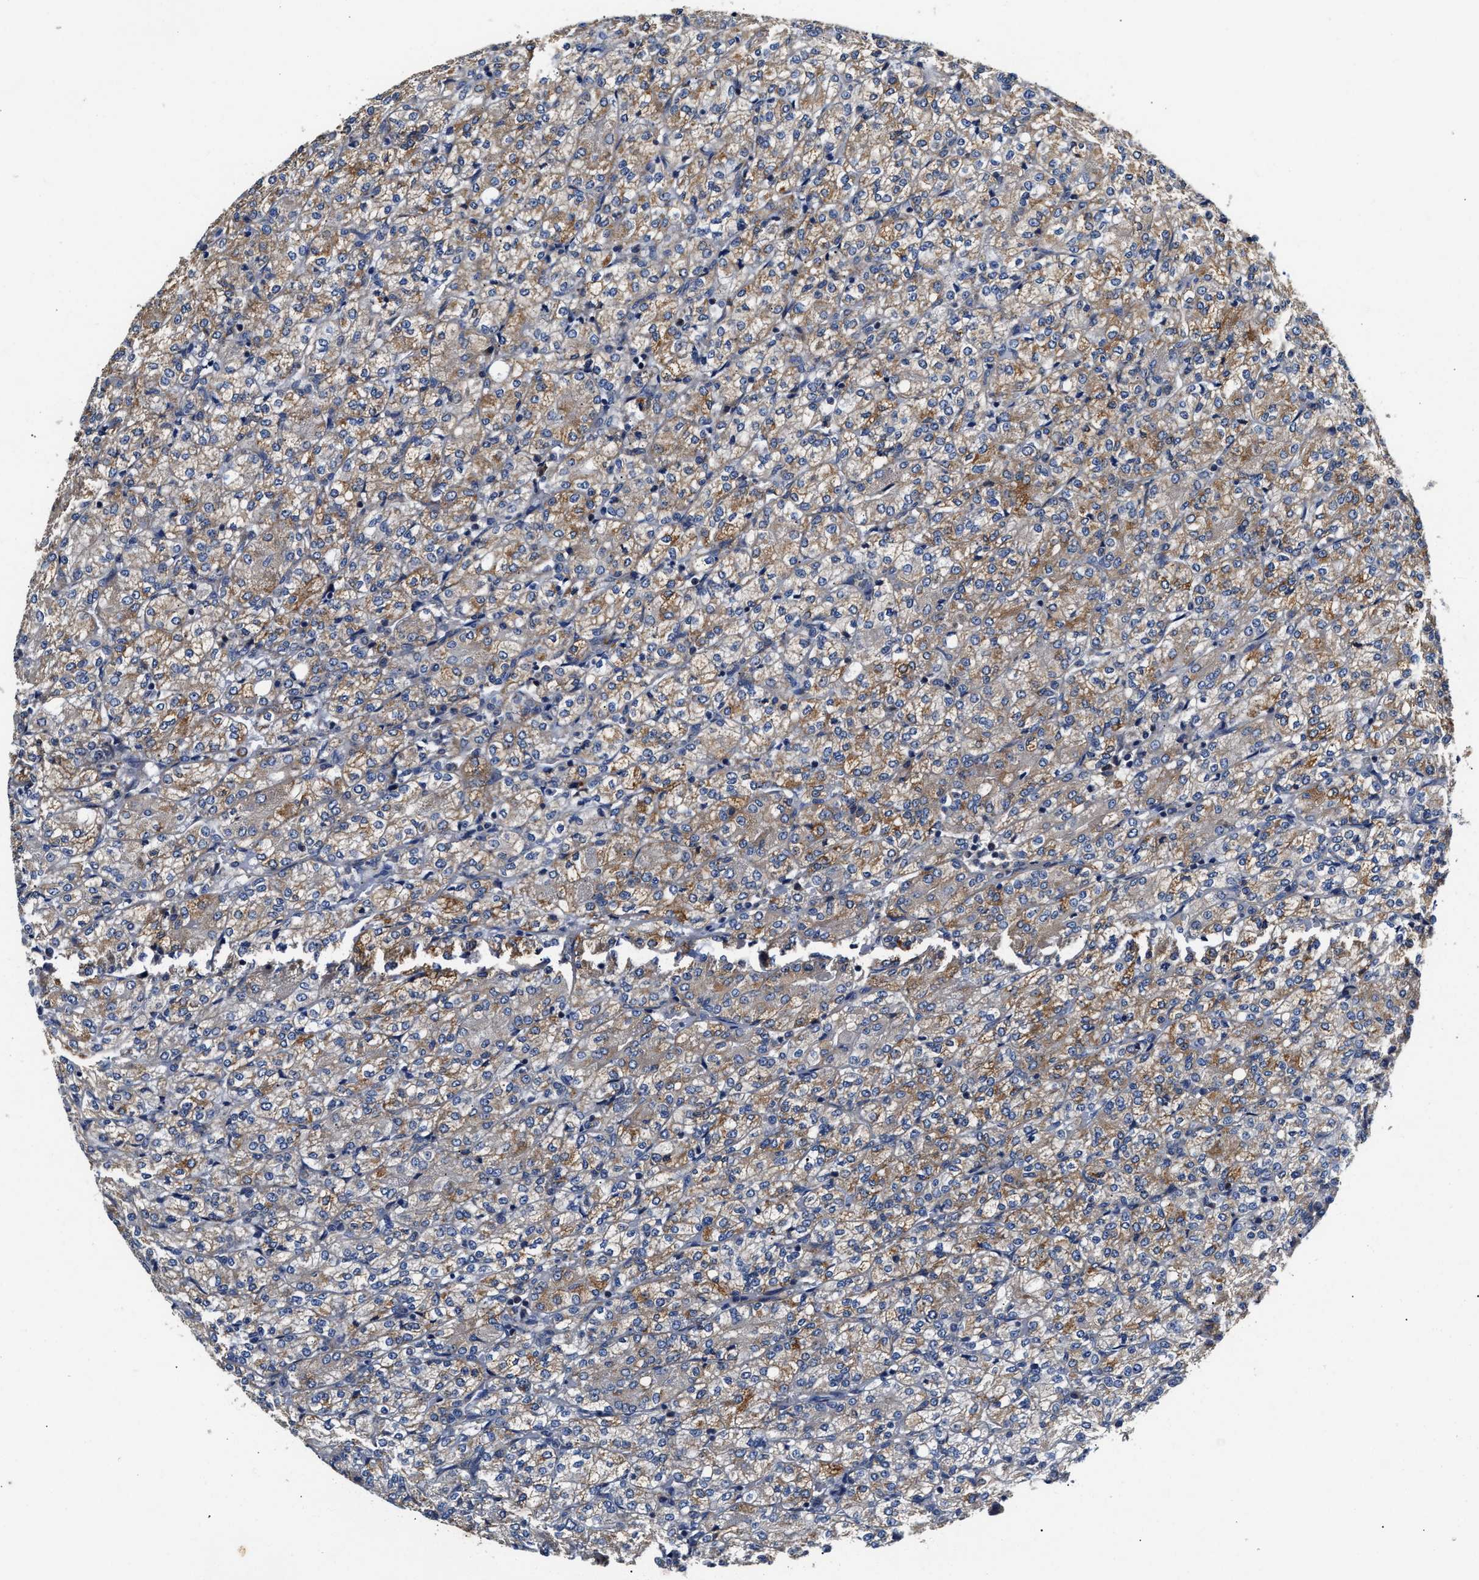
{"staining": {"intensity": "moderate", "quantity": ">75%", "location": "cytoplasmic/membranous"}, "tissue": "renal cancer", "cell_type": "Tumor cells", "image_type": "cancer", "snomed": [{"axis": "morphology", "description": "Adenocarcinoma, NOS"}, {"axis": "topography", "description": "Kidney"}], "caption": "Immunohistochemistry micrograph of renal cancer (adenocarcinoma) stained for a protein (brown), which shows medium levels of moderate cytoplasmic/membranous staining in about >75% of tumor cells.", "gene": "TEX2", "patient": {"sex": "male", "age": 77}}